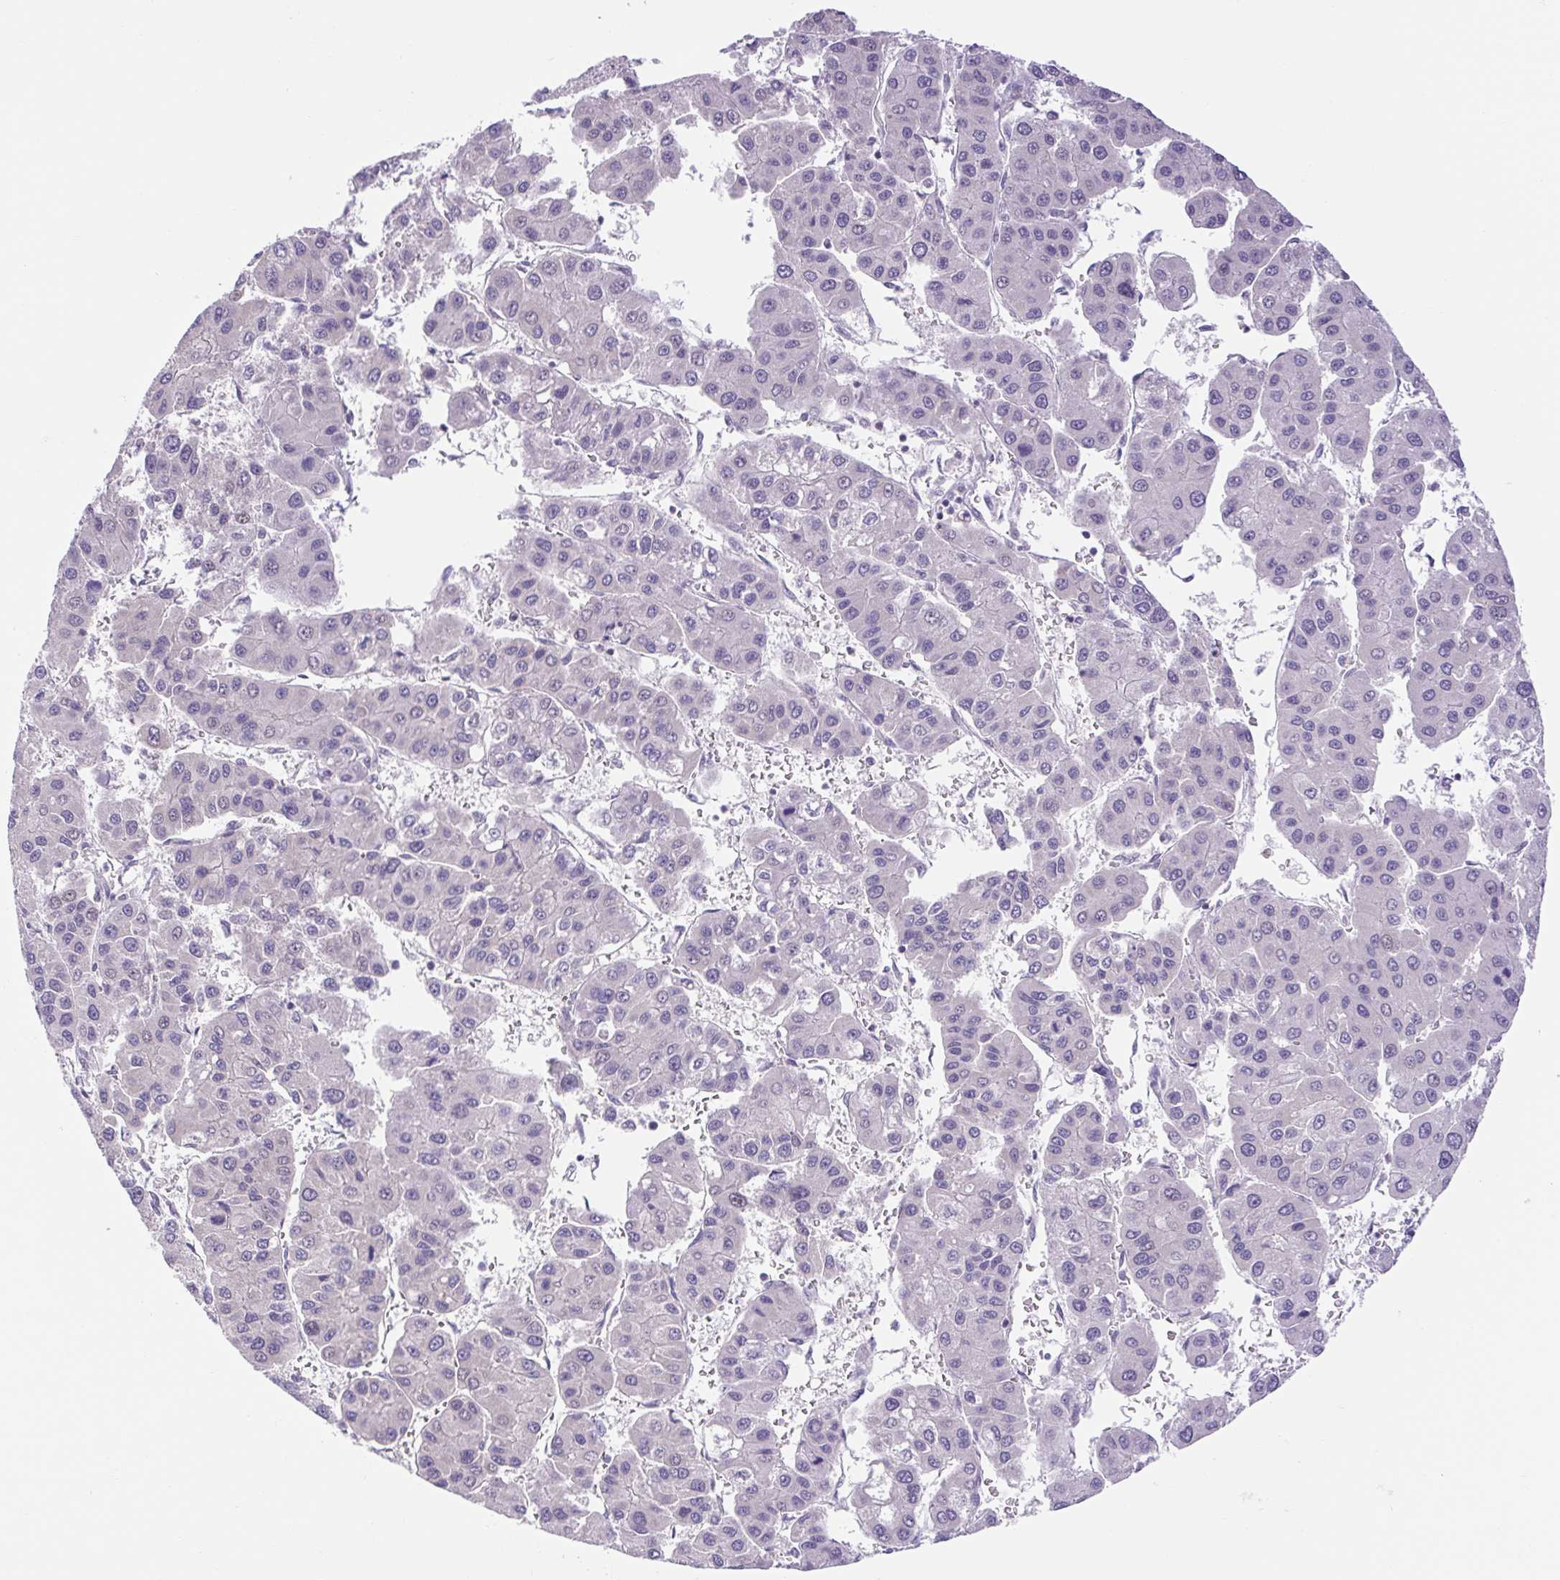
{"staining": {"intensity": "negative", "quantity": "none", "location": "none"}, "tissue": "liver cancer", "cell_type": "Tumor cells", "image_type": "cancer", "snomed": [{"axis": "morphology", "description": "Carcinoma, Hepatocellular, NOS"}, {"axis": "topography", "description": "Liver"}], "caption": "The histopathology image displays no significant staining in tumor cells of liver hepatocellular carcinoma. (DAB (3,3'-diaminobenzidine) immunohistochemistry, high magnification).", "gene": "FAM177B", "patient": {"sex": "male", "age": 73}}